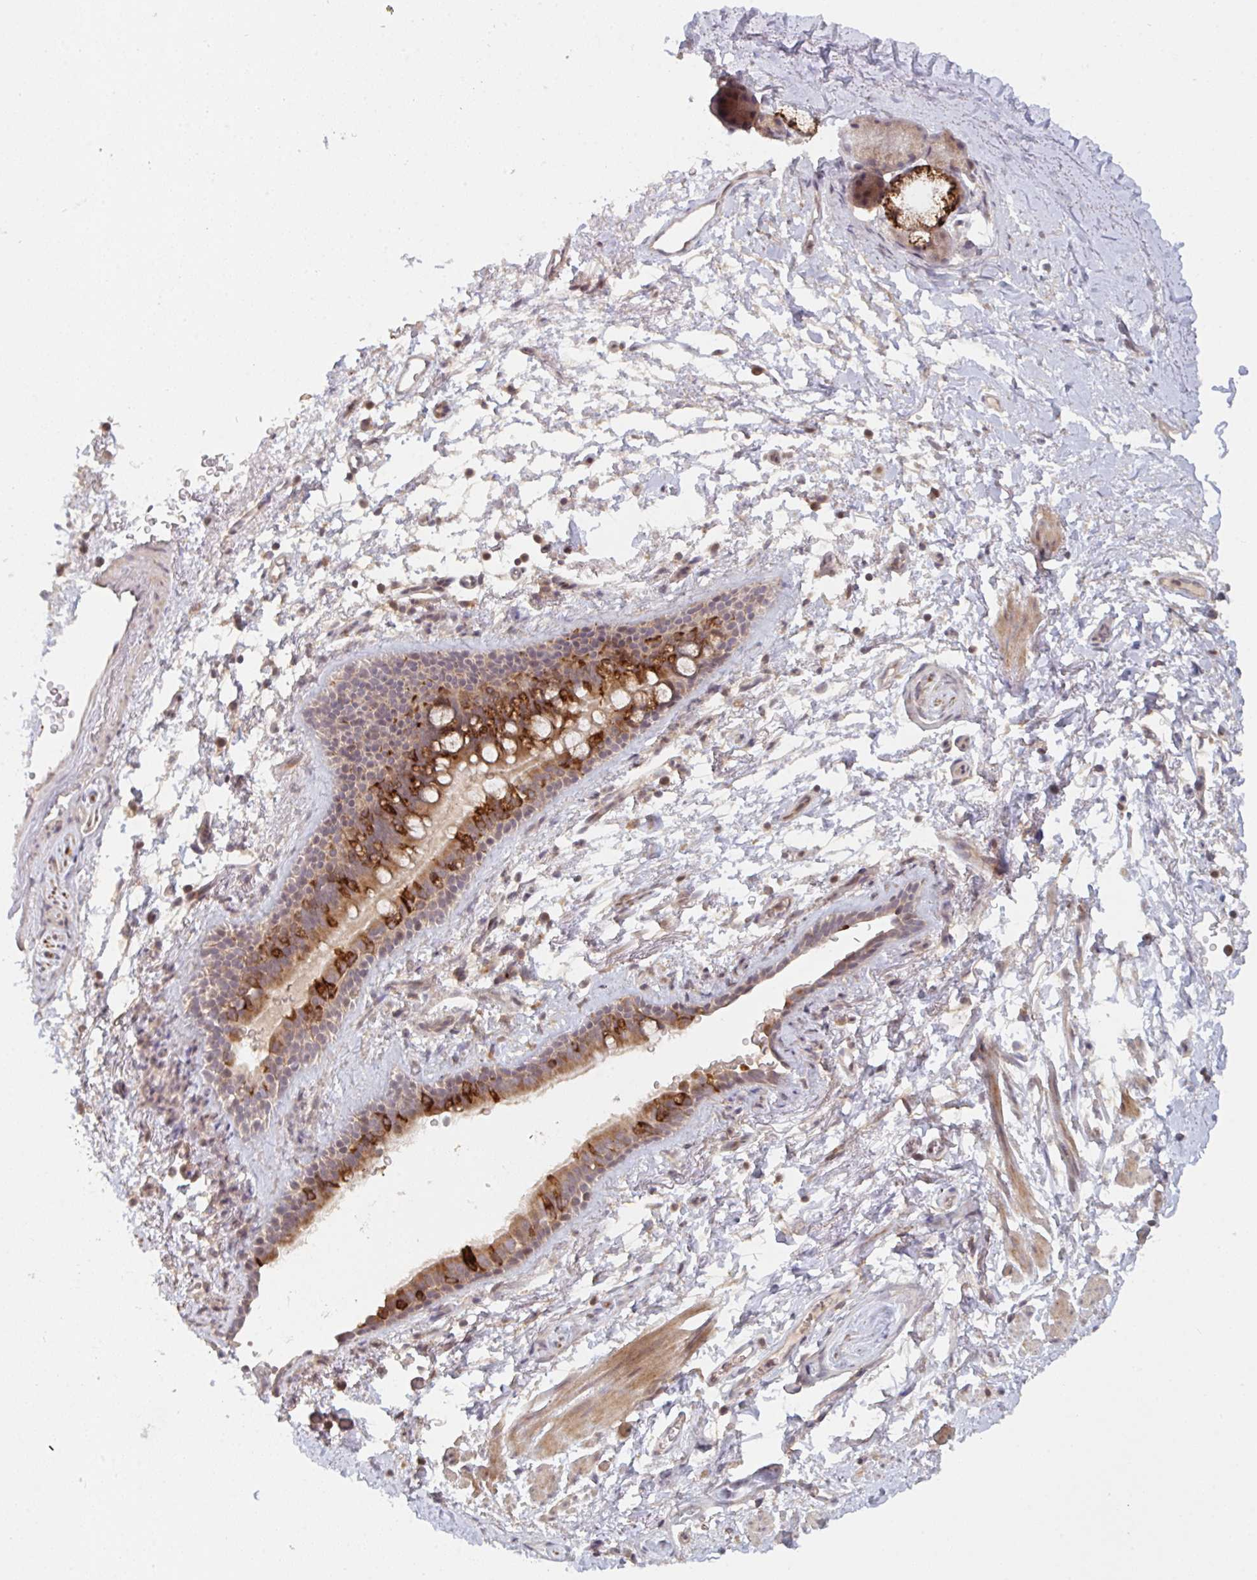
{"staining": {"intensity": "weak", "quantity": "25%-75%", "location": "cytoplasmic/membranous"}, "tissue": "soft tissue", "cell_type": "Chondrocytes", "image_type": "normal", "snomed": [{"axis": "morphology", "description": "Normal tissue, NOS"}, {"axis": "topography", "description": "Lymph node"}, {"axis": "topography", "description": "Cartilage tissue"}, {"axis": "topography", "description": "Bronchus"}], "caption": "Normal soft tissue reveals weak cytoplasmic/membranous expression in approximately 25%-75% of chondrocytes, visualized by immunohistochemistry.", "gene": "DCST1", "patient": {"sex": "female", "age": 70}}